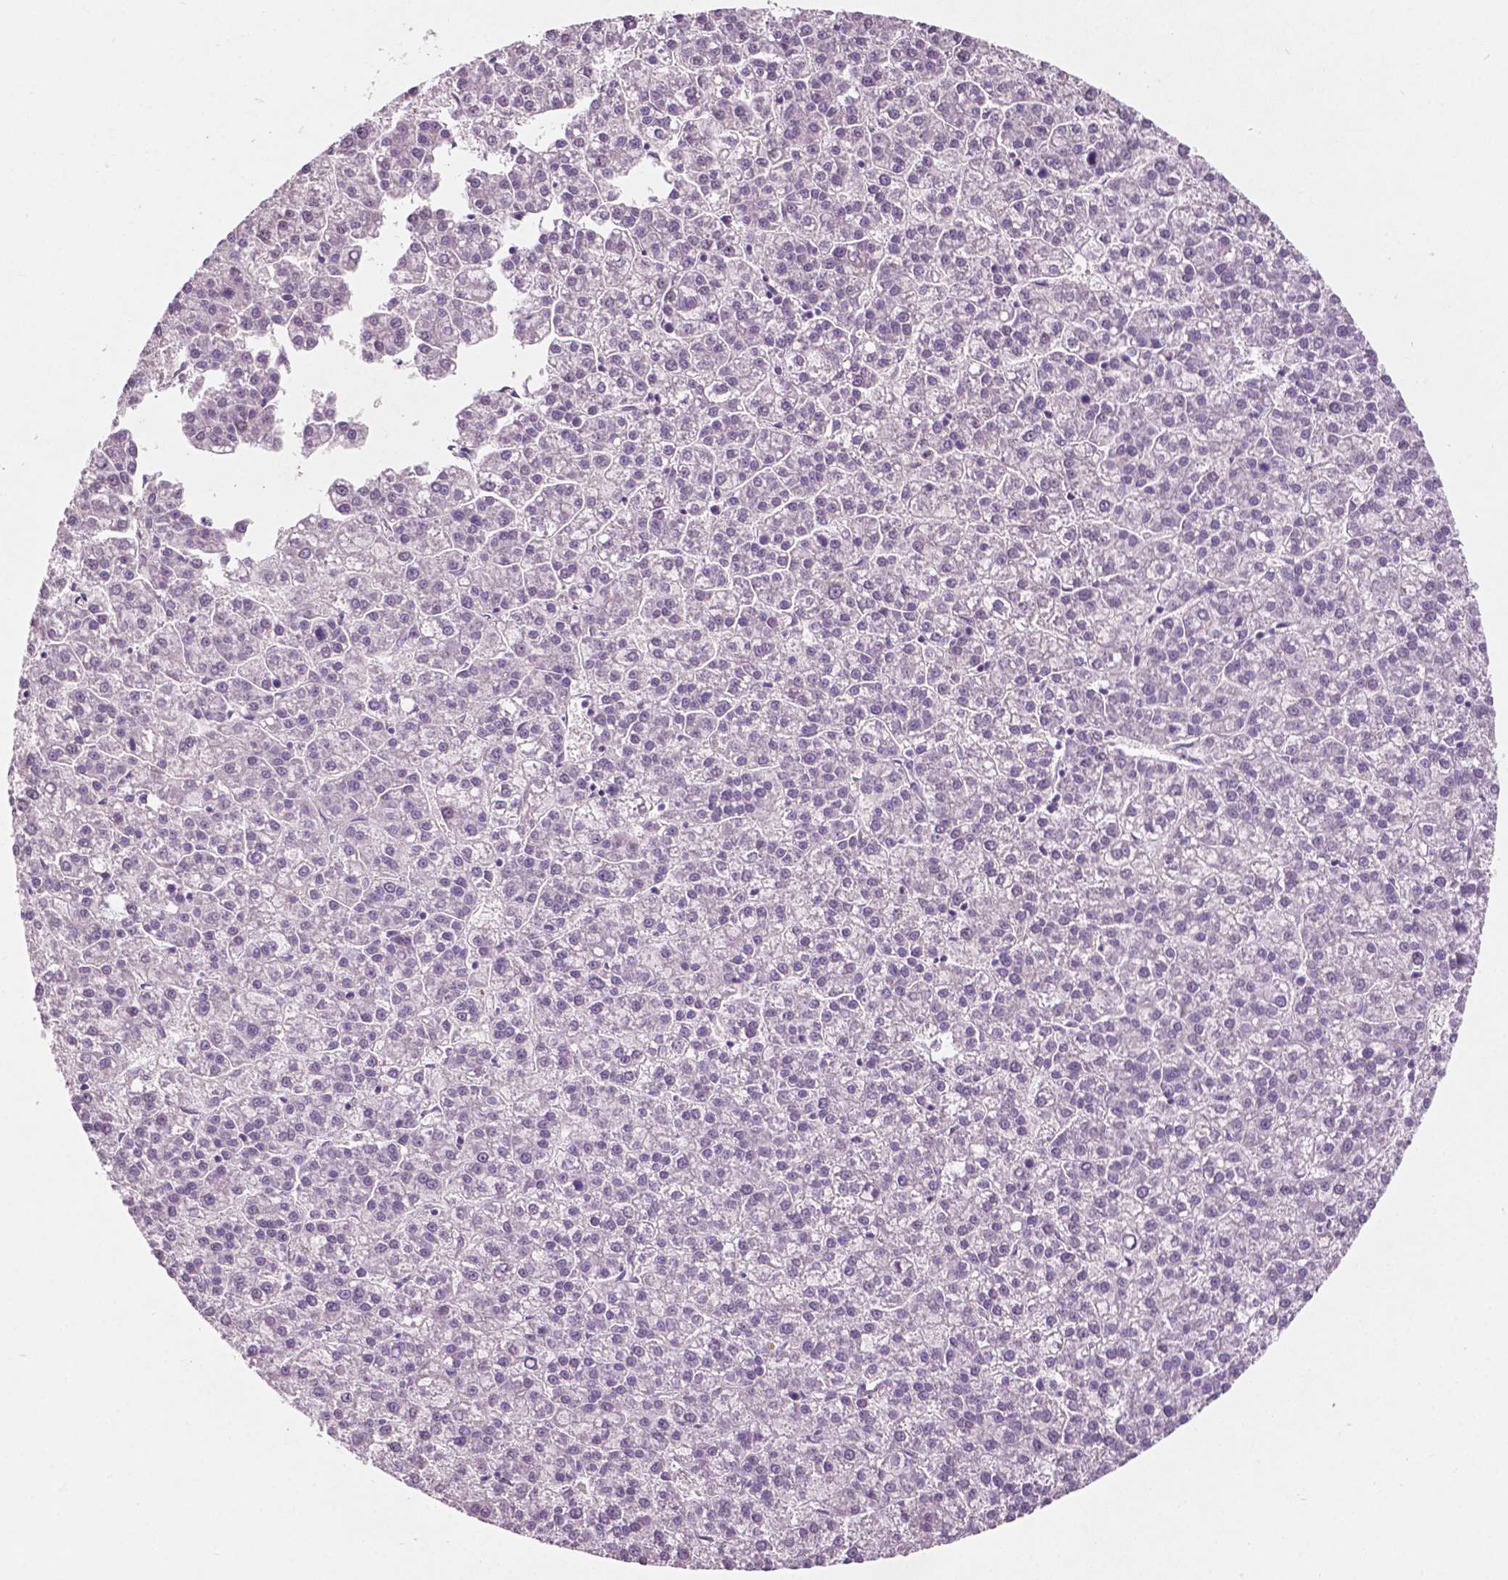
{"staining": {"intensity": "negative", "quantity": "none", "location": "none"}, "tissue": "liver cancer", "cell_type": "Tumor cells", "image_type": "cancer", "snomed": [{"axis": "morphology", "description": "Carcinoma, Hepatocellular, NOS"}, {"axis": "topography", "description": "Liver"}], "caption": "A photomicrograph of liver hepatocellular carcinoma stained for a protein exhibits no brown staining in tumor cells.", "gene": "TM6SF2", "patient": {"sex": "female", "age": 58}}